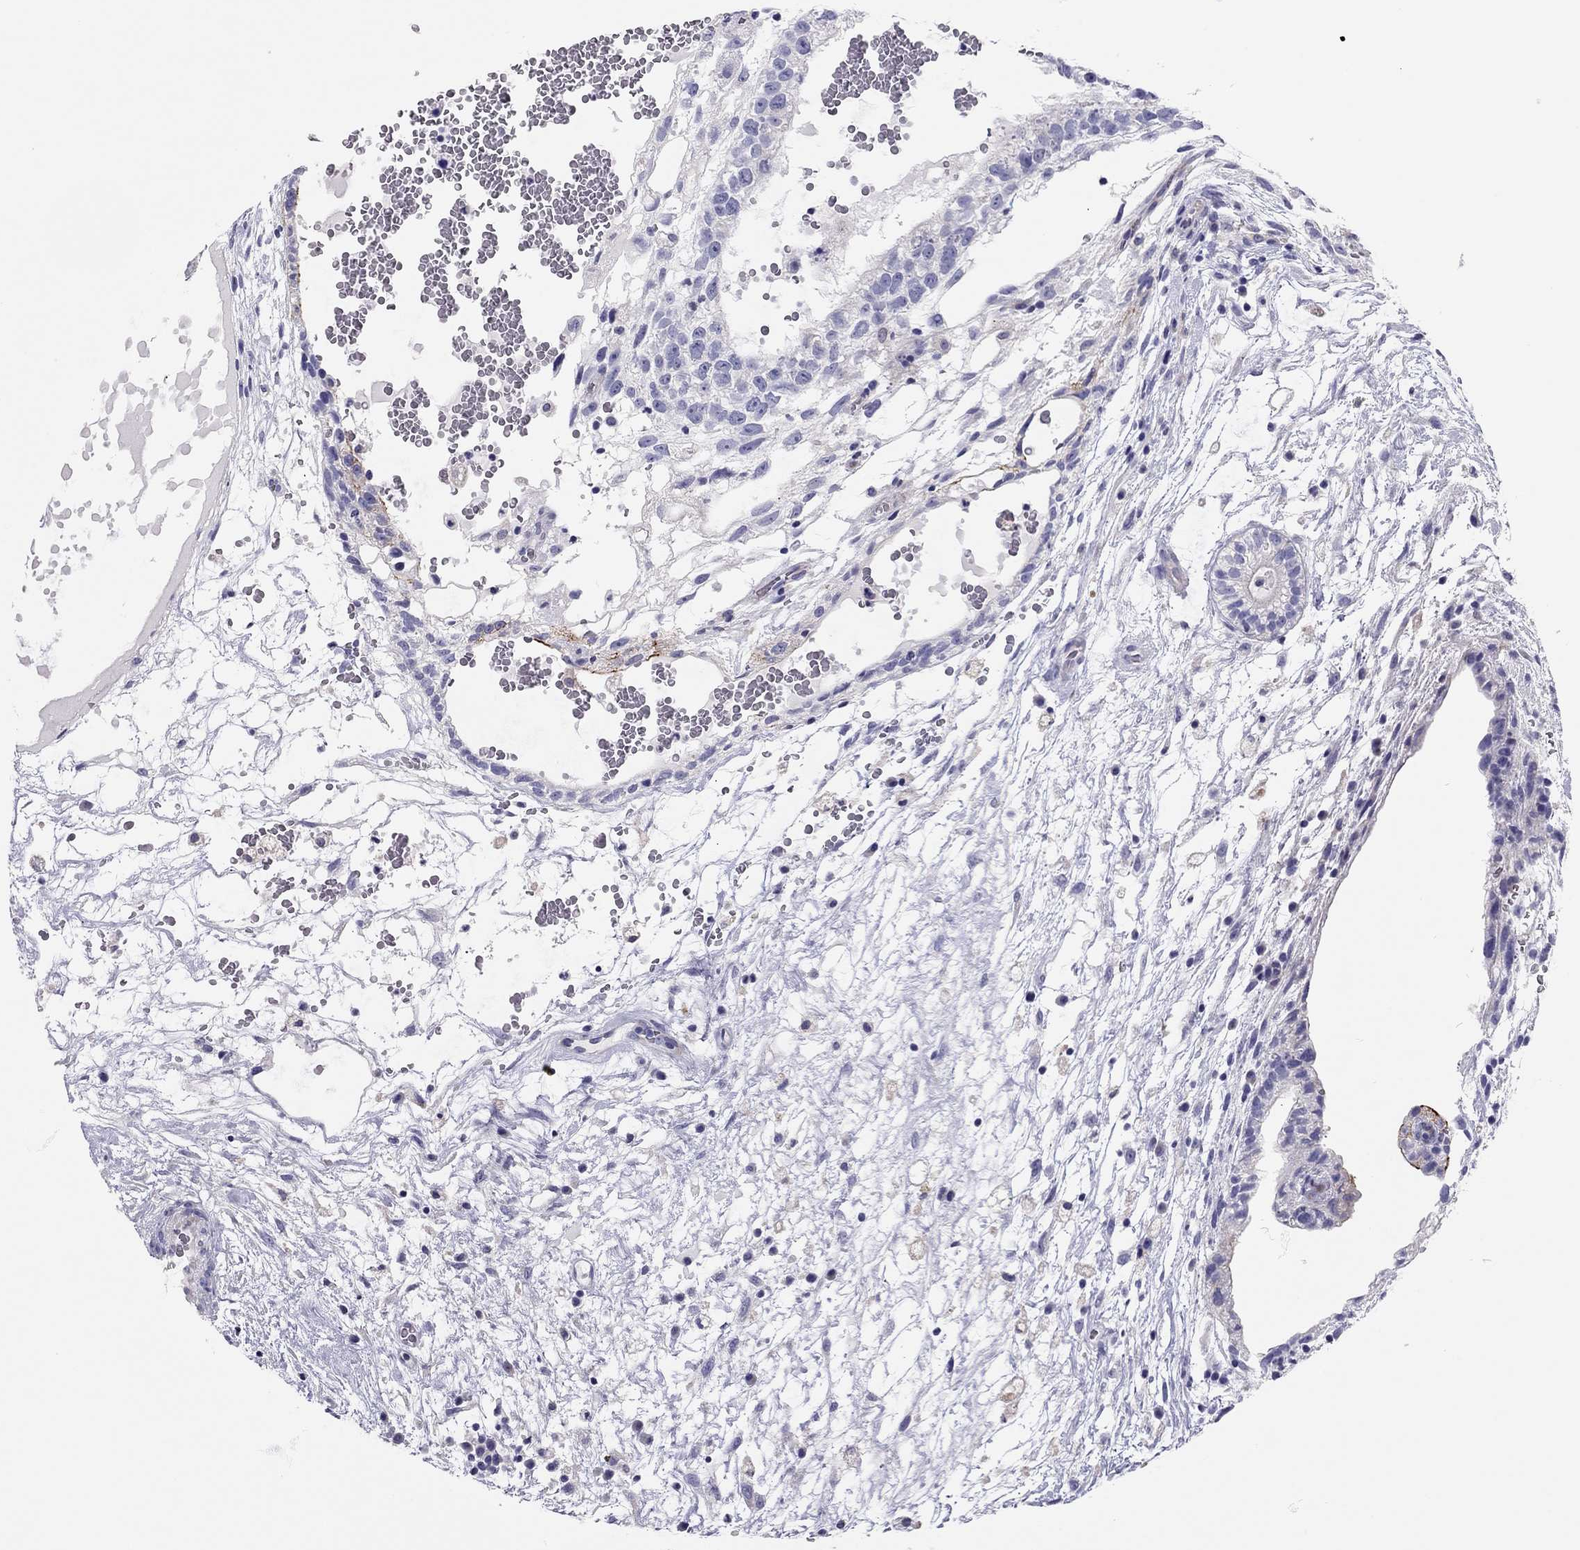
{"staining": {"intensity": "negative", "quantity": "none", "location": "none"}, "tissue": "testis cancer", "cell_type": "Tumor cells", "image_type": "cancer", "snomed": [{"axis": "morphology", "description": "Normal tissue, NOS"}, {"axis": "morphology", "description": "Carcinoma, Embryonal, NOS"}, {"axis": "topography", "description": "Testis"}], "caption": "There is no significant expression in tumor cells of testis embryonal carcinoma.", "gene": "SCARB1", "patient": {"sex": "male", "age": 32}}